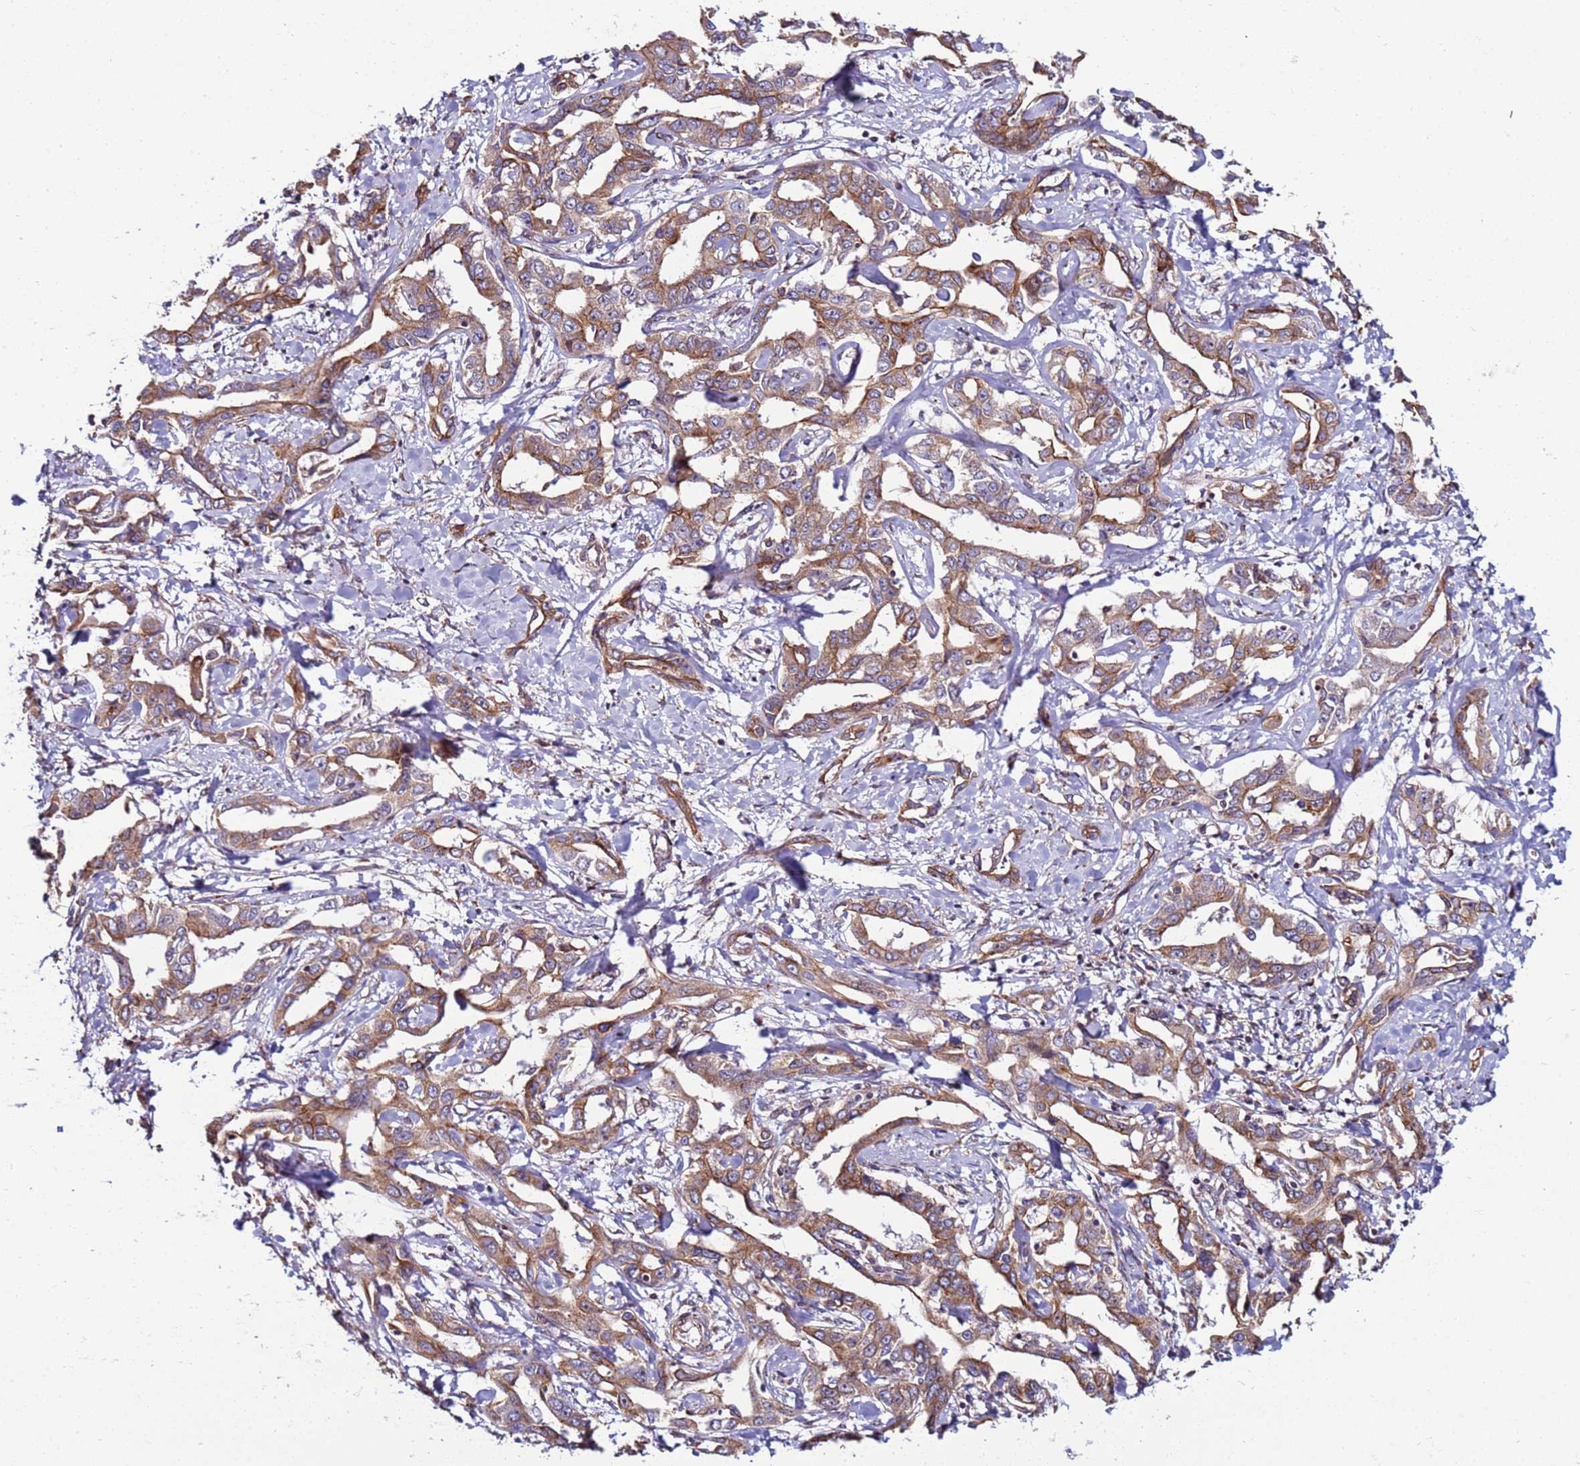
{"staining": {"intensity": "moderate", "quantity": ">75%", "location": "cytoplasmic/membranous"}, "tissue": "liver cancer", "cell_type": "Tumor cells", "image_type": "cancer", "snomed": [{"axis": "morphology", "description": "Cholangiocarcinoma"}, {"axis": "topography", "description": "Liver"}], "caption": "This is an image of immunohistochemistry (IHC) staining of liver cholangiocarcinoma, which shows moderate positivity in the cytoplasmic/membranous of tumor cells.", "gene": "MCRIP1", "patient": {"sex": "male", "age": 59}}